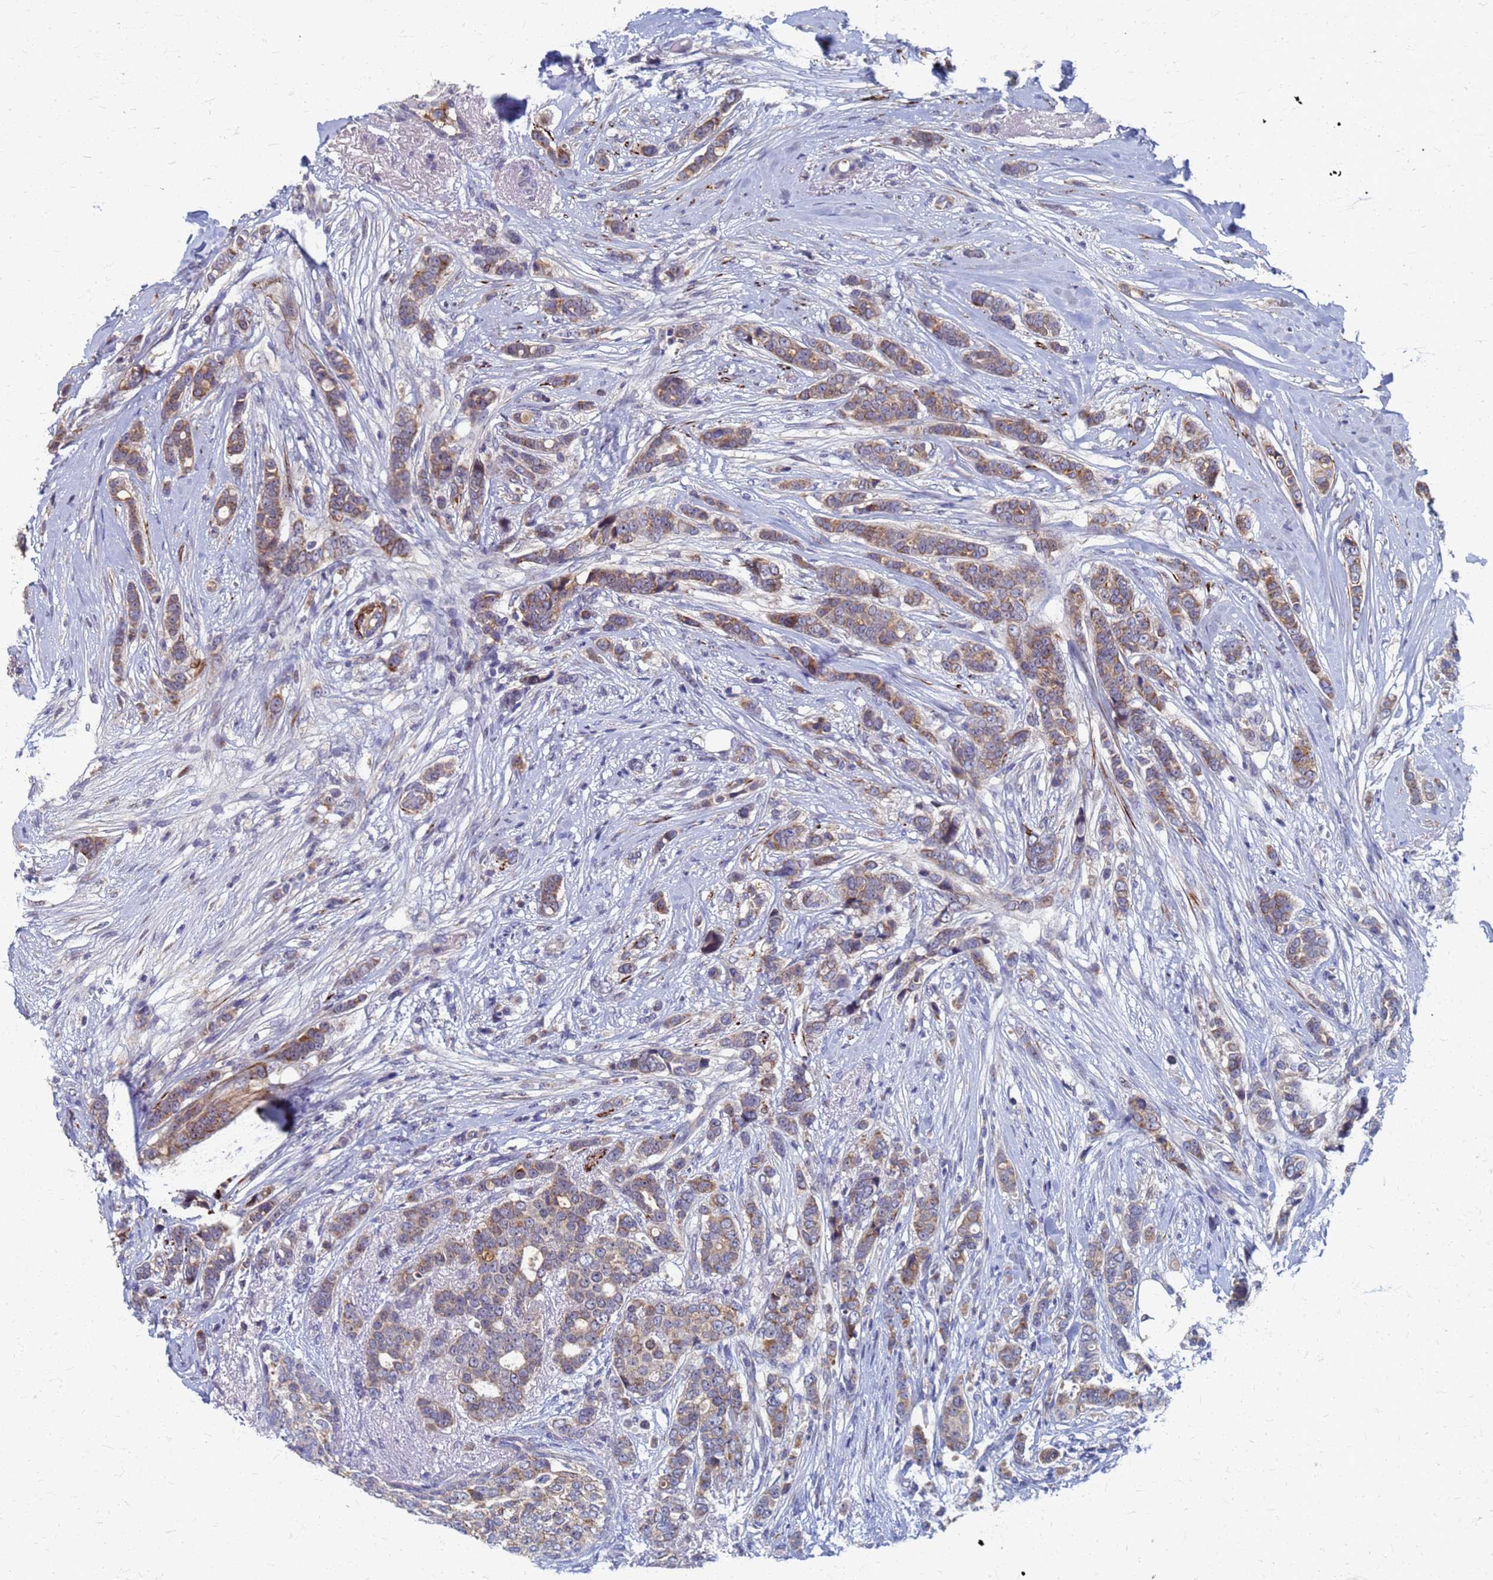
{"staining": {"intensity": "moderate", "quantity": ">75%", "location": "cytoplasmic/membranous"}, "tissue": "breast cancer", "cell_type": "Tumor cells", "image_type": "cancer", "snomed": [{"axis": "morphology", "description": "Lobular carcinoma"}, {"axis": "topography", "description": "Breast"}], "caption": "Brown immunohistochemical staining in breast lobular carcinoma displays moderate cytoplasmic/membranous positivity in about >75% of tumor cells. (DAB IHC with brightfield microscopy, high magnification).", "gene": "ATPAF1", "patient": {"sex": "female", "age": 51}}